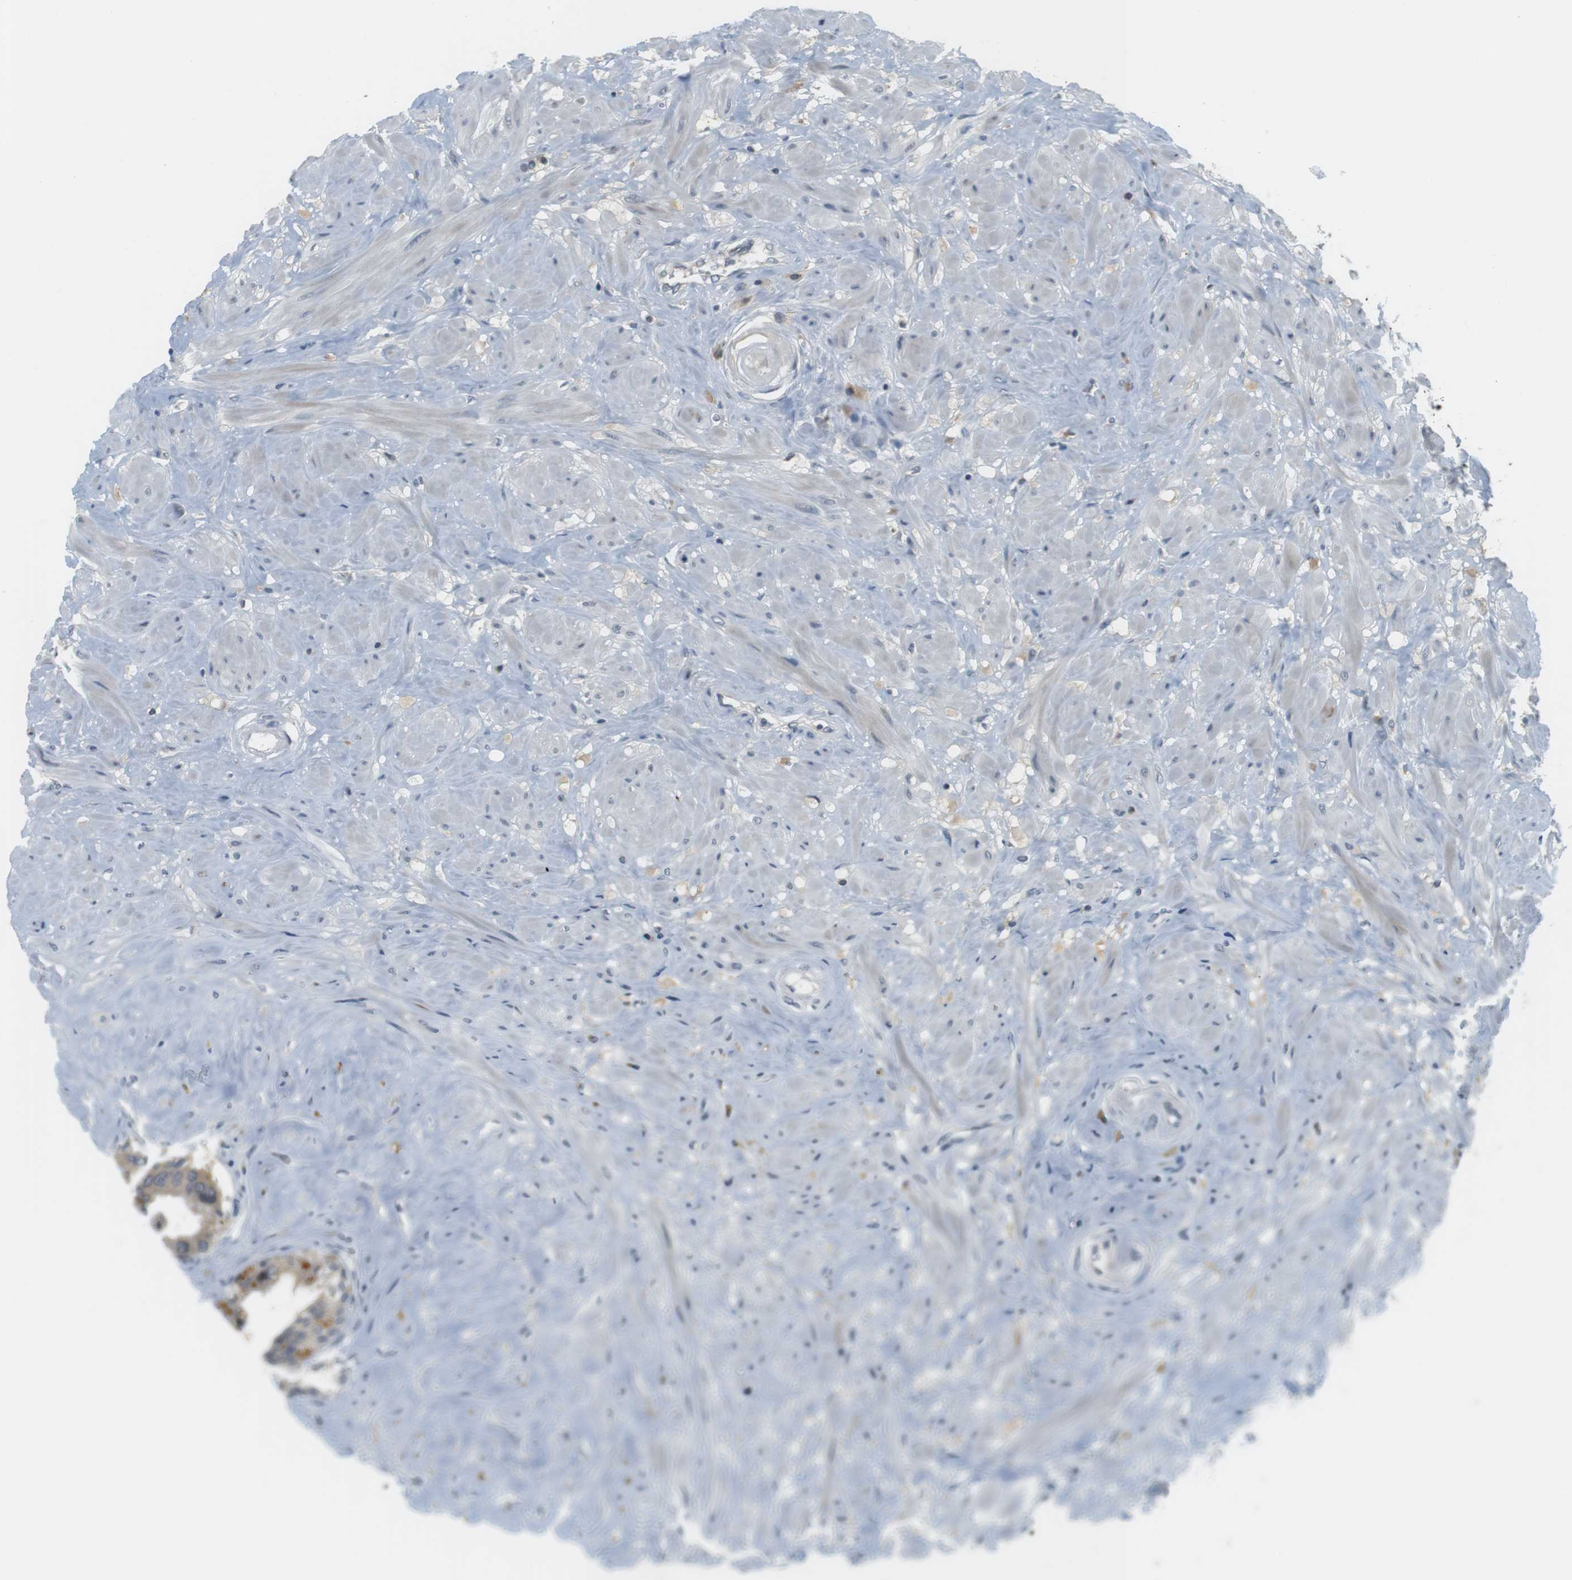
{"staining": {"intensity": "weak", "quantity": ">75%", "location": "cytoplasmic/membranous"}, "tissue": "seminal vesicle", "cell_type": "Glandular cells", "image_type": "normal", "snomed": [{"axis": "morphology", "description": "Normal tissue, NOS"}, {"axis": "topography", "description": "Seminal veicle"}], "caption": "An image of human seminal vesicle stained for a protein shows weak cytoplasmic/membranous brown staining in glandular cells. The staining was performed using DAB, with brown indicating positive protein expression. Nuclei are stained blue with hematoxylin.", "gene": "WNT7A", "patient": {"sex": "male", "age": 63}}